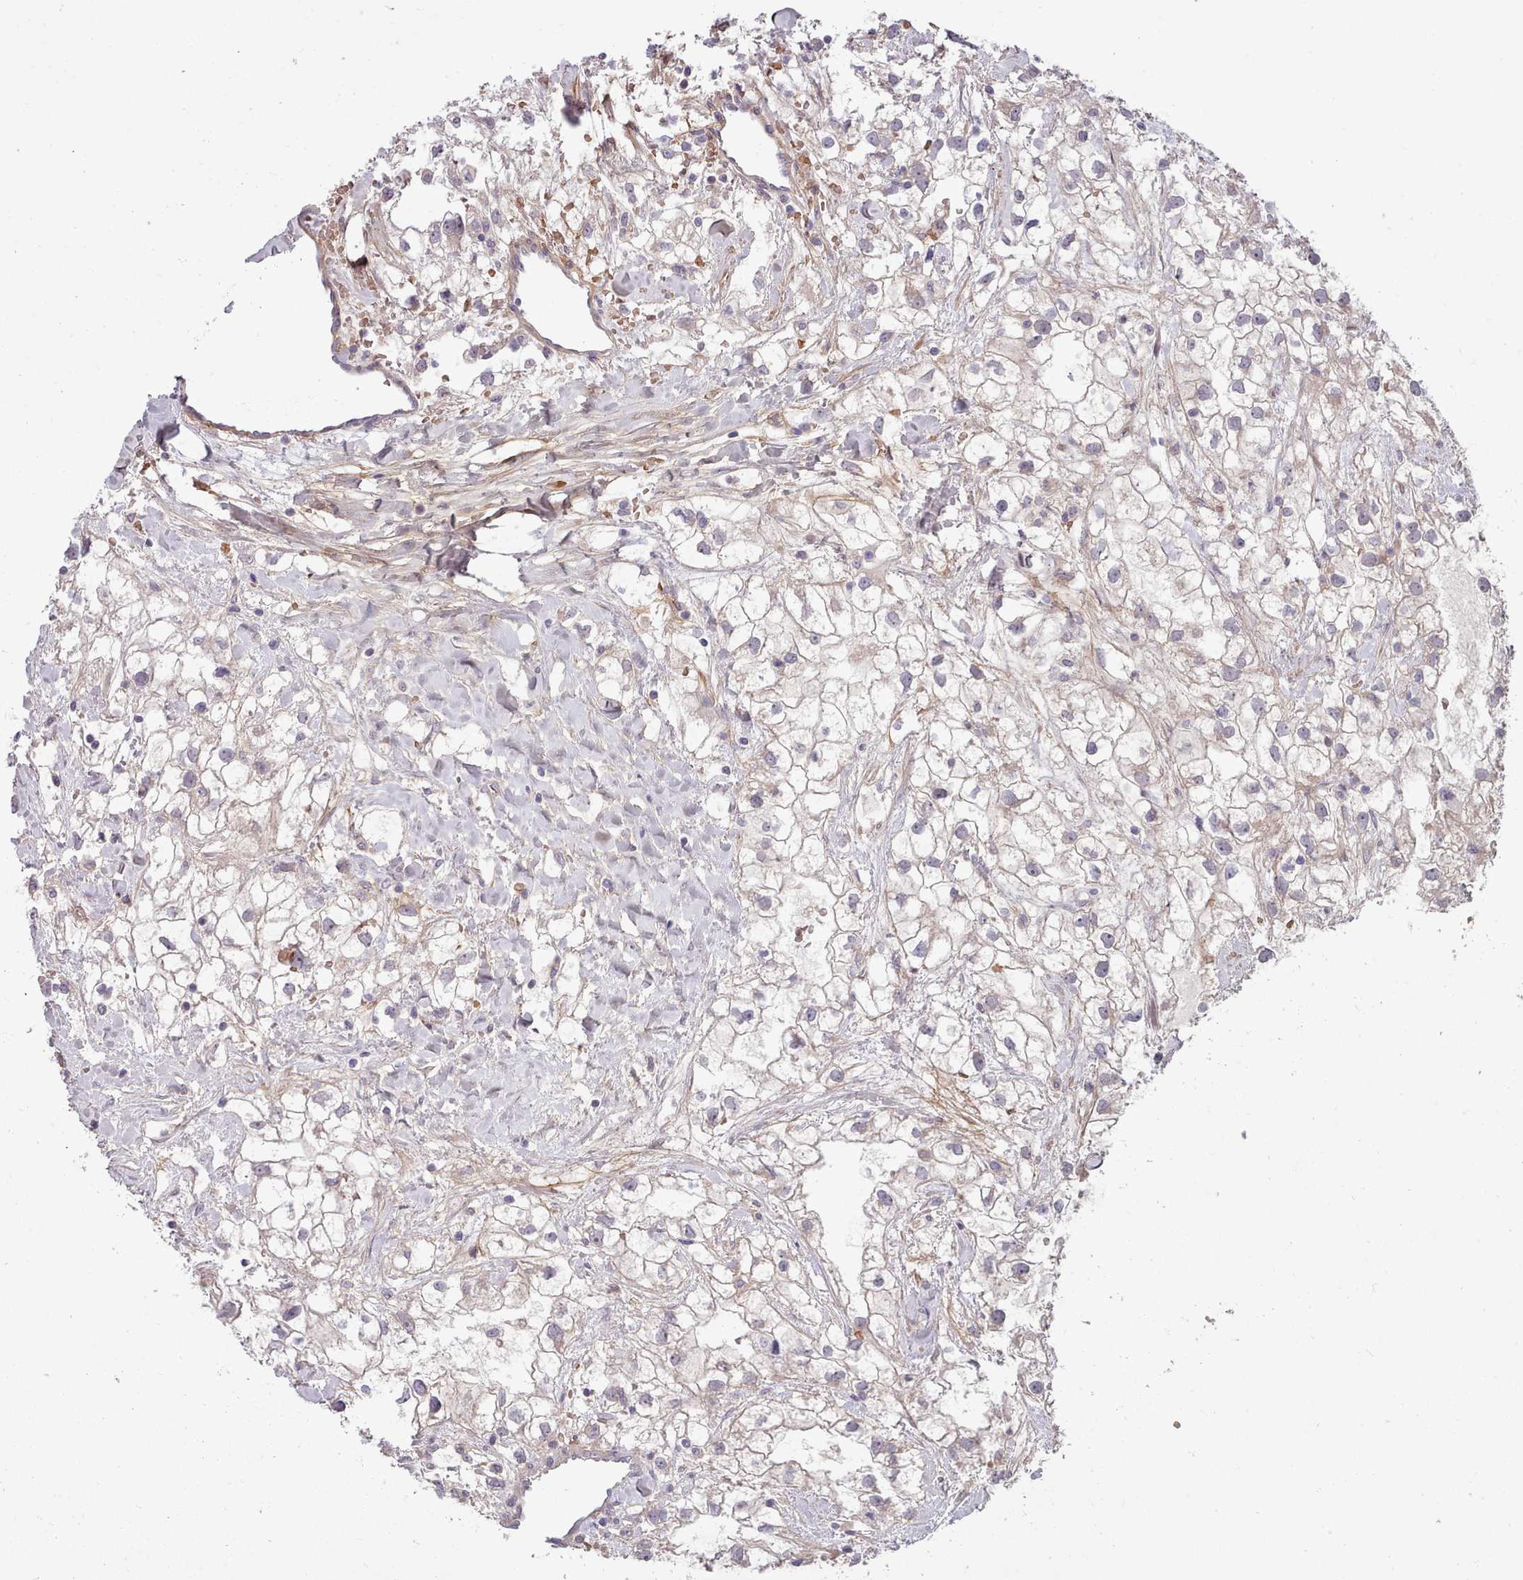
{"staining": {"intensity": "negative", "quantity": "none", "location": "none"}, "tissue": "renal cancer", "cell_type": "Tumor cells", "image_type": "cancer", "snomed": [{"axis": "morphology", "description": "Adenocarcinoma, NOS"}, {"axis": "topography", "description": "Kidney"}], "caption": "A high-resolution image shows IHC staining of renal cancer (adenocarcinoma), which shows no significant expression in tumor cells.", "gene": "CLNS1A", "patient": {"sex": "male", "age": 59}}